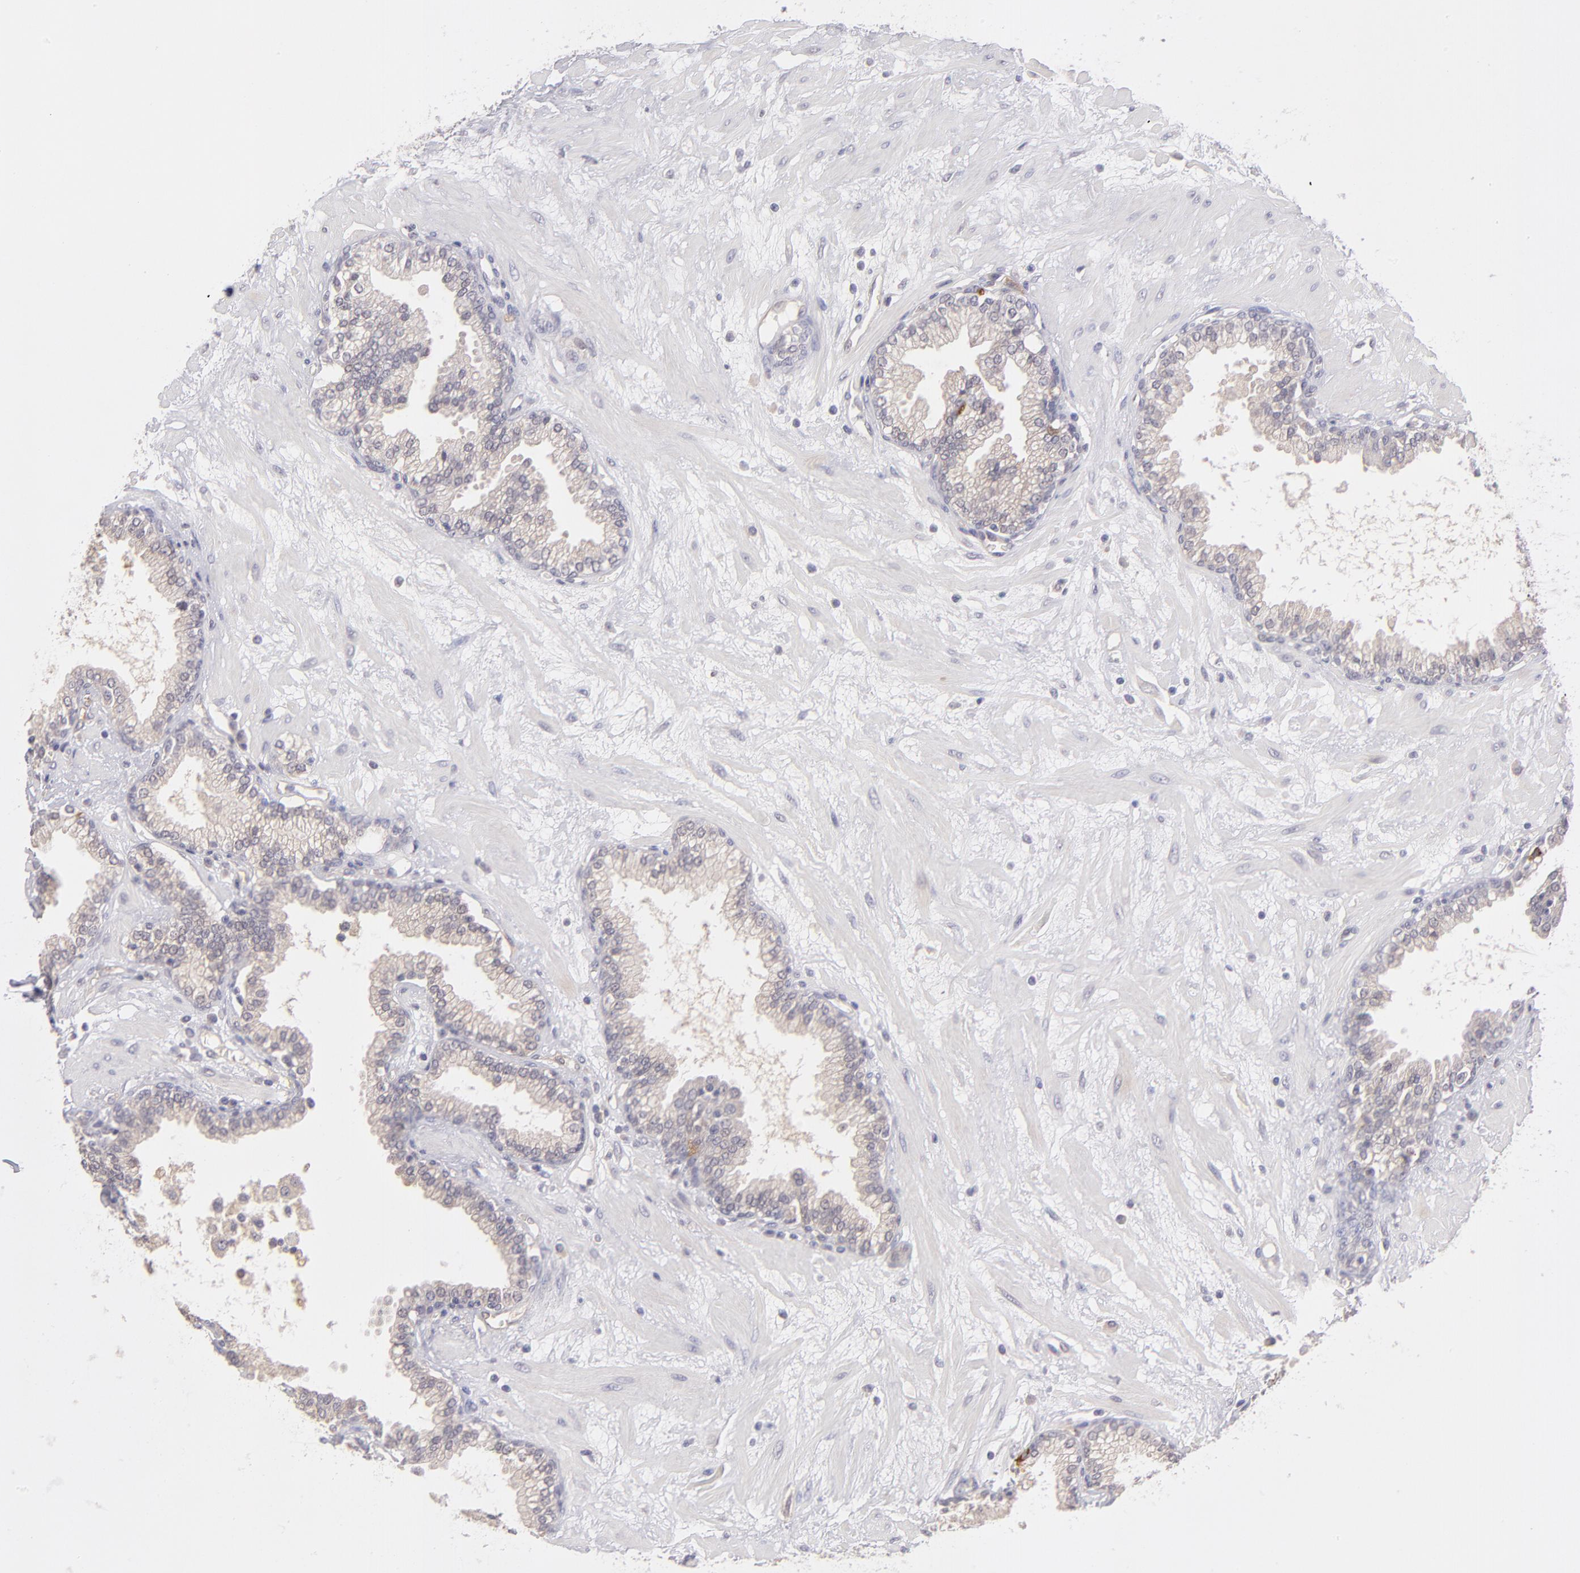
{"staining": {"intensity": "negative", "quantity": "none", "location": "none"}, "tissue": "prostate", "cell_type": "Glandular cells", "image_type": "normal", "snomed": [{"axis": "morphology", "description": "Normal tissue, NOS"}, {"axis": "topography", "description": "Prostate"}], "caption": "Normal prostate was stained to show a protein in brown. There is no significant staining in glandular cells.", "gene": "THBD", "patient": {"sex": "male", "age": 64}}